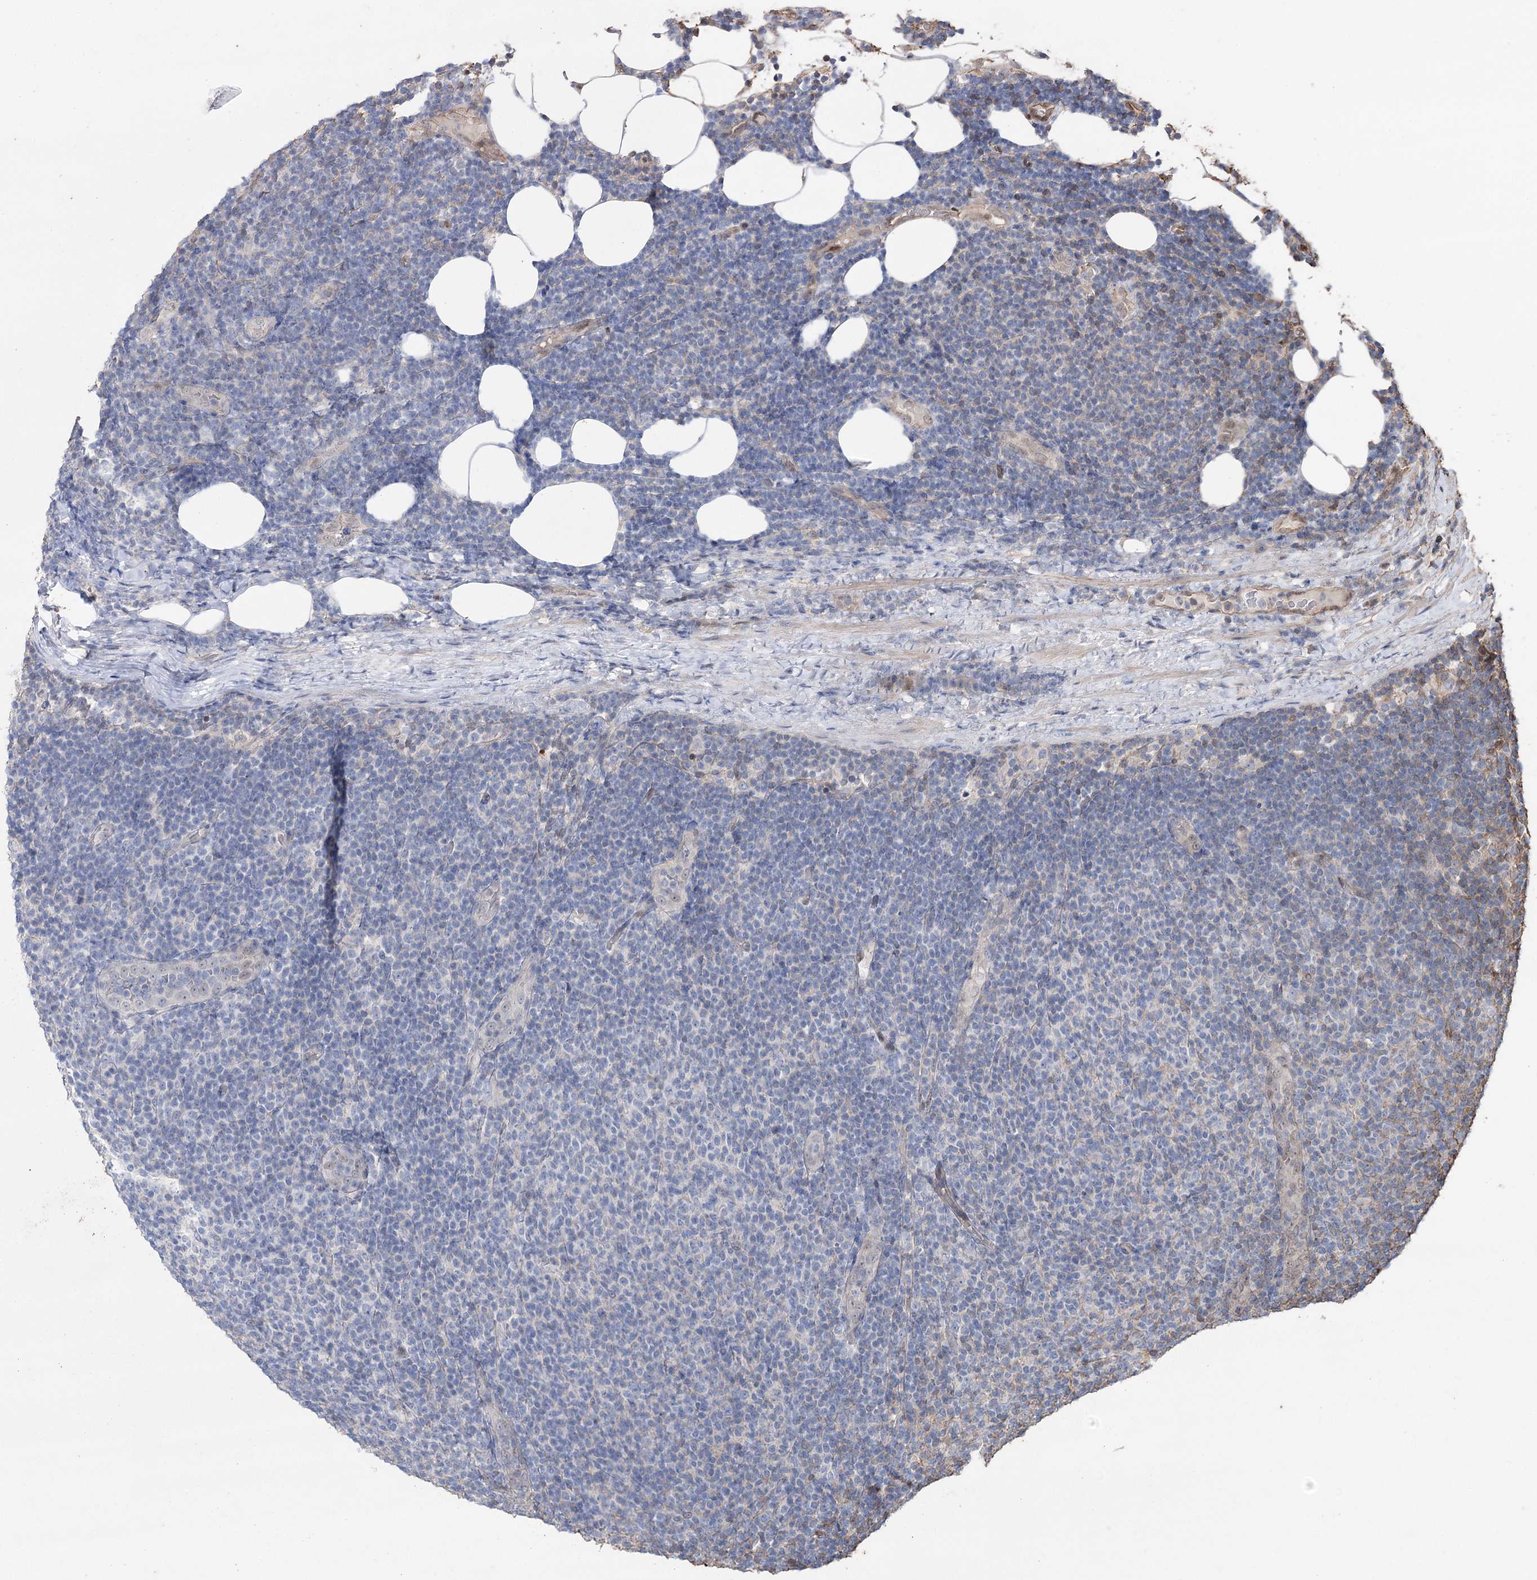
{"staining": {"intensity": "negative", "quantity": "none", "location": "none"}, "tissue": "lymphoma", "cell_type": "Tumor cells", "image_type": "cancer", "snomed": [{"axis": "morphology", "description": "Malignant lymphoma, non-Hodgkin's type, Low grade"}, {"axis": "topography", "description": "Lymph node"}], "caption": "Human lymphoma stained for a protein using IHC displays no expression in tumor cells.", "gene": "FAM13B", "patient": {"sex": "male", "age": 66}}